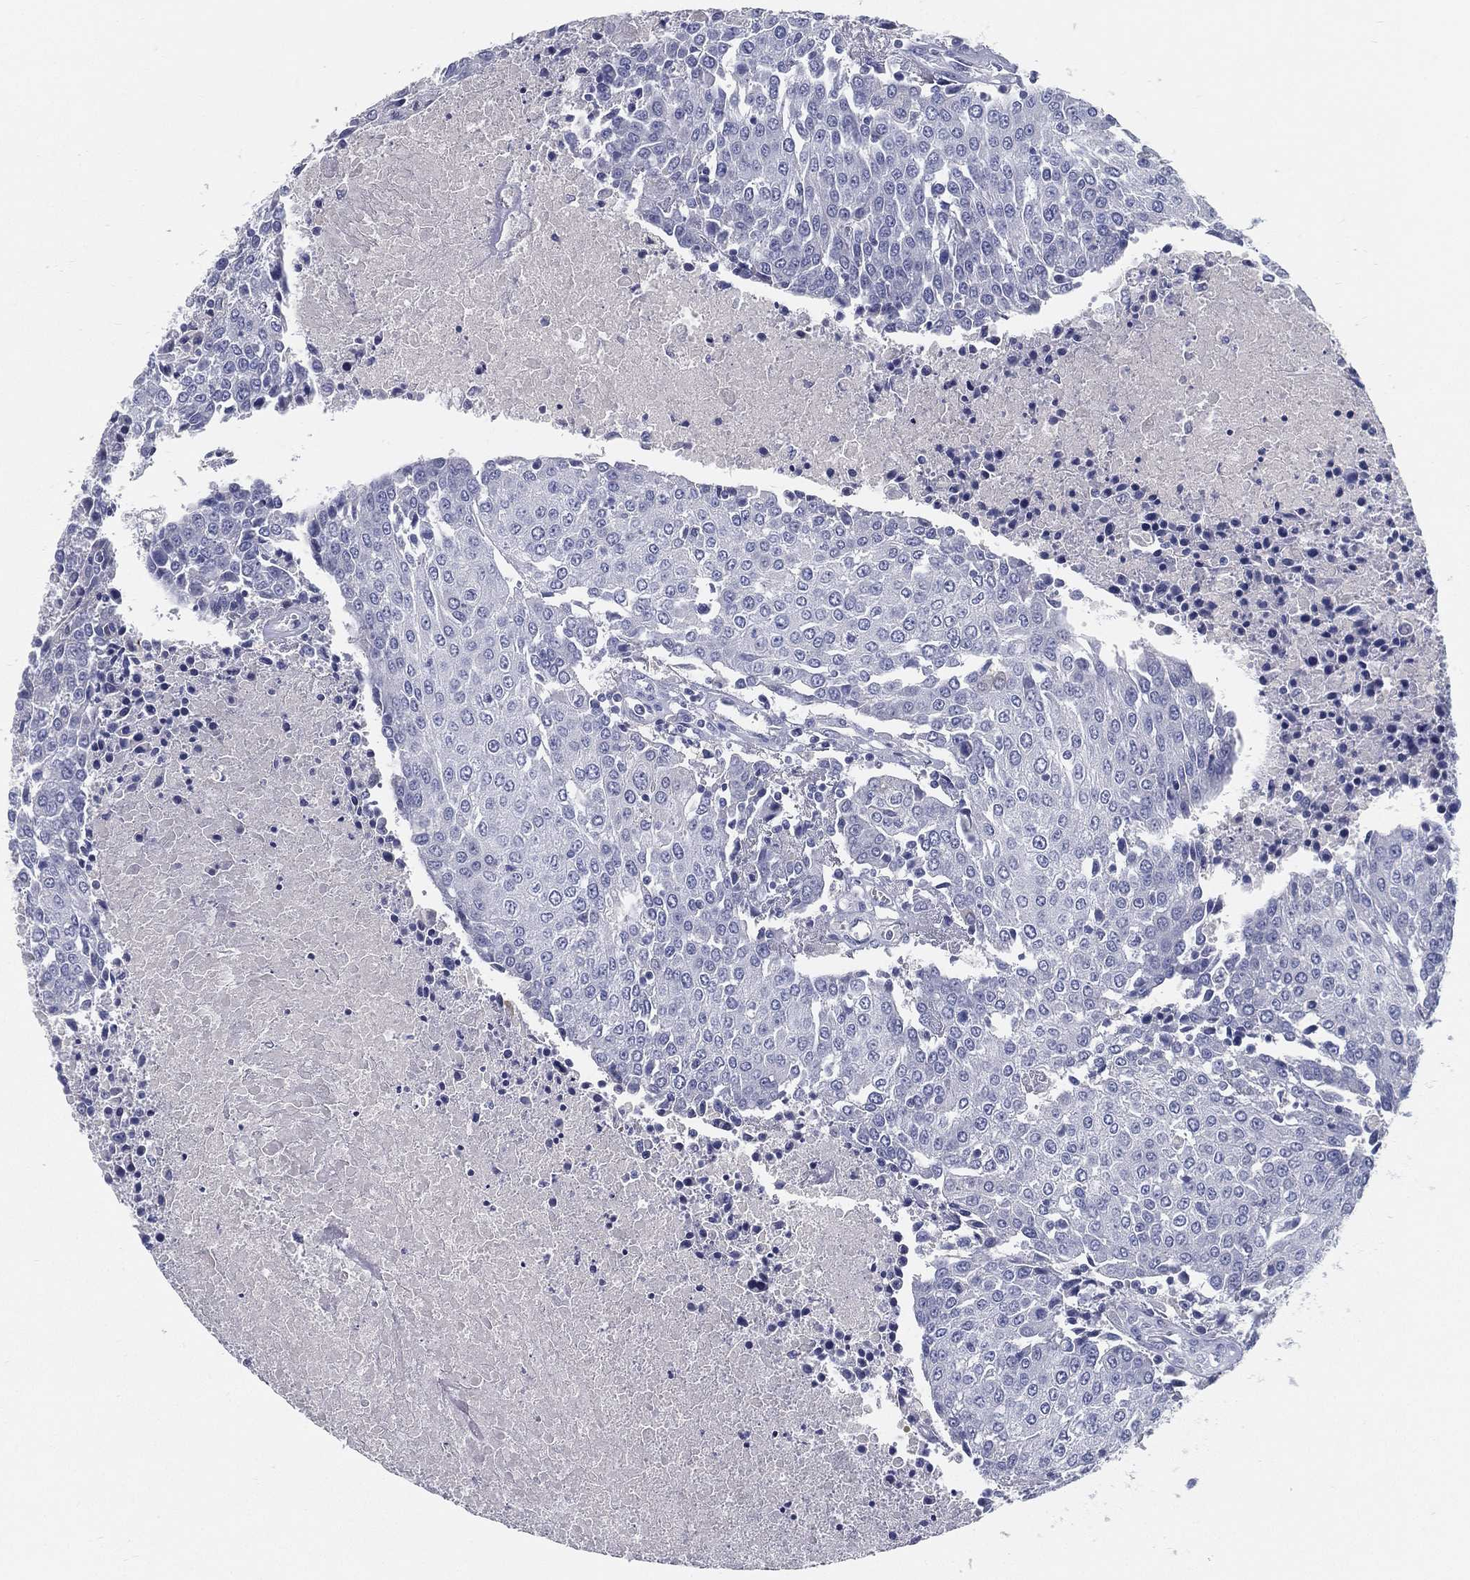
{"staining": {"intensity": "negative", "quantity": "none", "location": "none"}, "tissue": "urothelial cancer", "cell_type": "Tumor cells", "image_type": "cancer", "snomed": [{"axis": "morphology", "description": "Urothelial carcinoma, High grade"}, {"axis": "topography", "description": "Urinary bladder"}], "caption": "High magnification brightfield microscopy of urothelial carcinoma (high-grade) stained with DAB (brown) and counterstained with hematoxylin (blue): tumor cells show no significant staining.", "gene": "STS", "patient": {"sex": "female", "age": 85}}